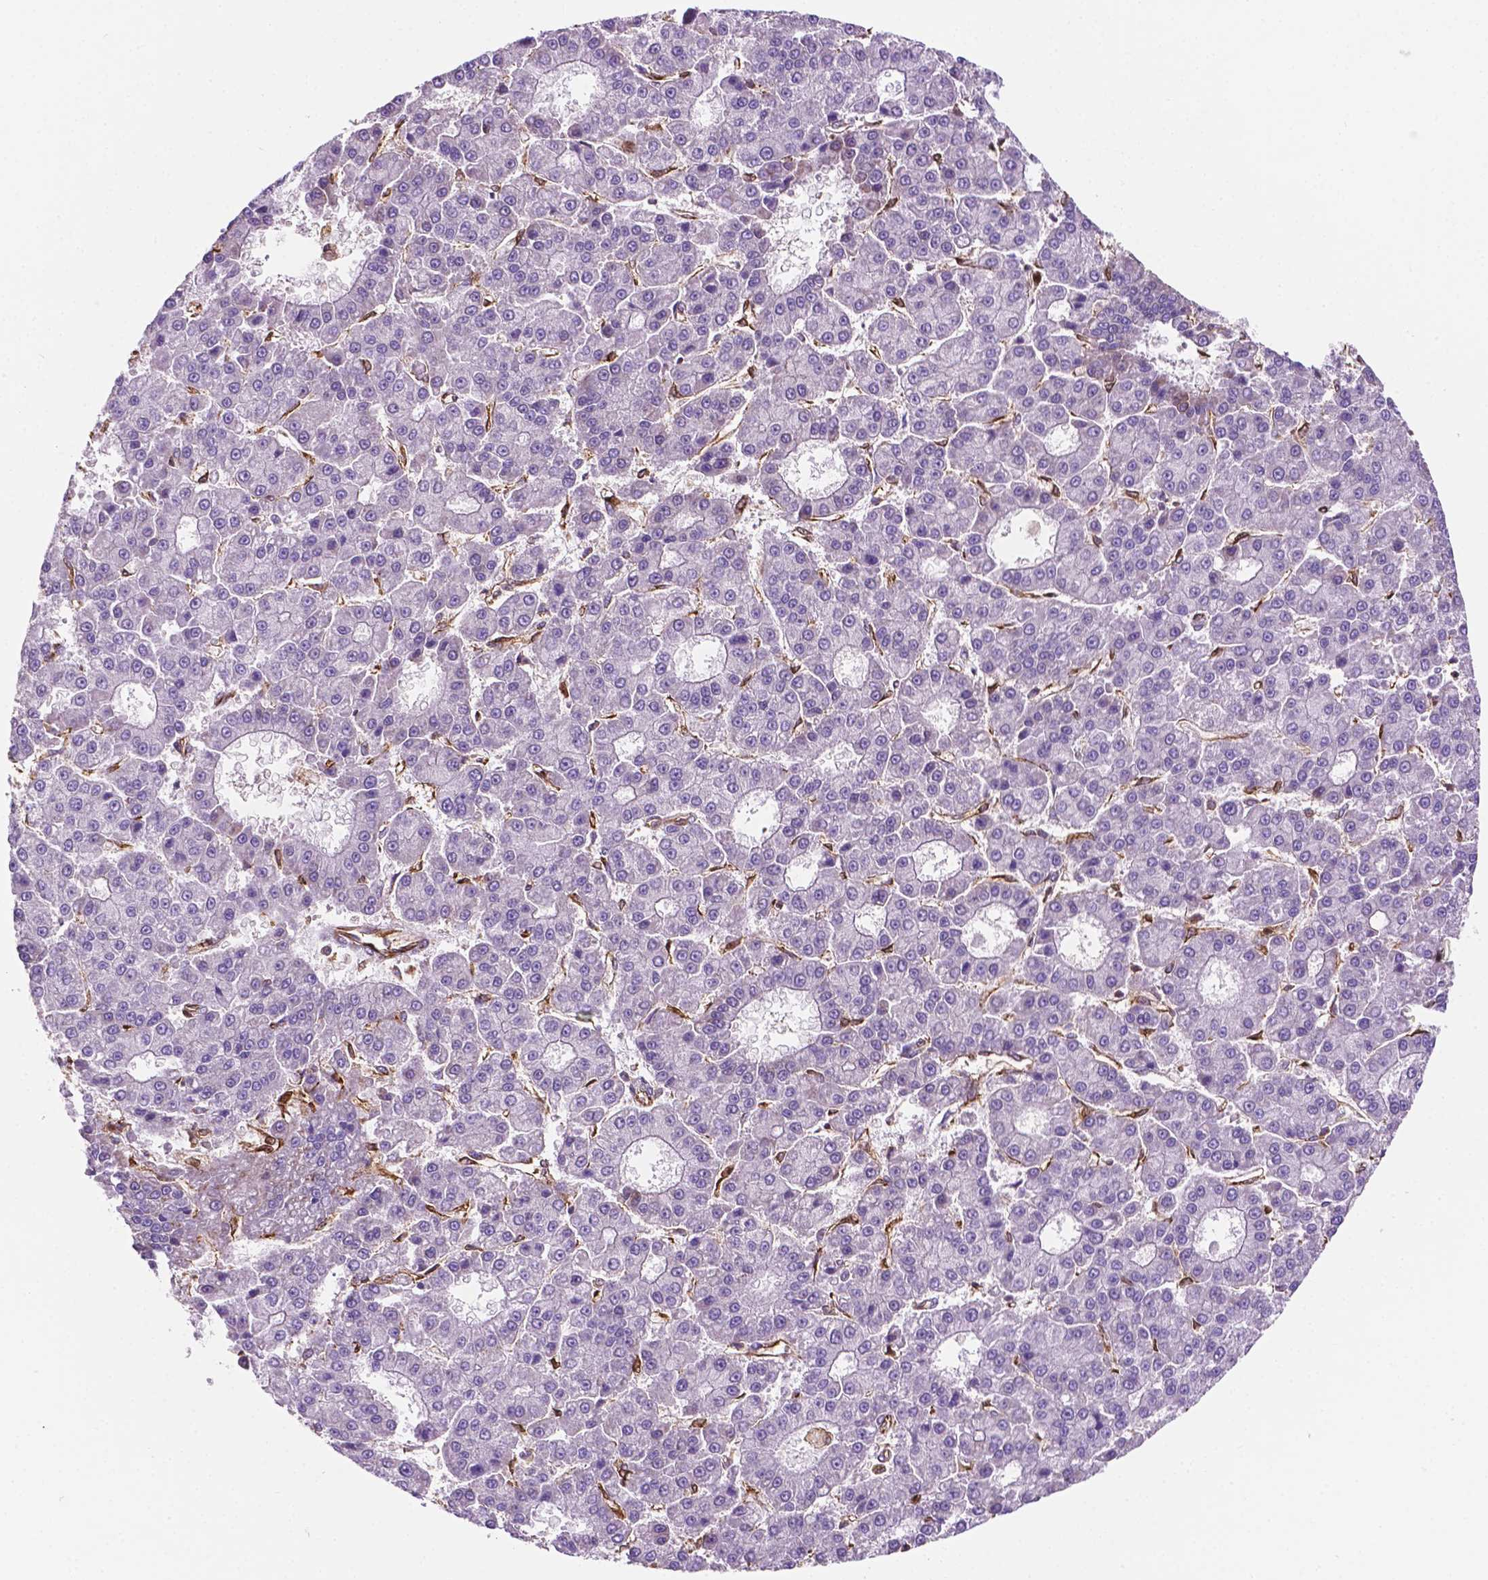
{"staining": {"intensity": "negative", "quantity": "none", "location": "none"}, "tissue": "liver cancer", "cell_type": "Tumor cells", "image_type": "cancer", "snomed": [{"axis": "morphology", "description": "Carcinoma, Hepatocellular, NOS"}, {"axis": "topography", "description": "Liver"}], "caption": "High magnification brightfield microscopy of liver hepatocellular carcinoma stained with DAB (brown) and counterstained with hematoxylin (blue): tumor cells show no significant expression.", "gene": "DCN", "patient": {"sex": "male", "age": 70}}